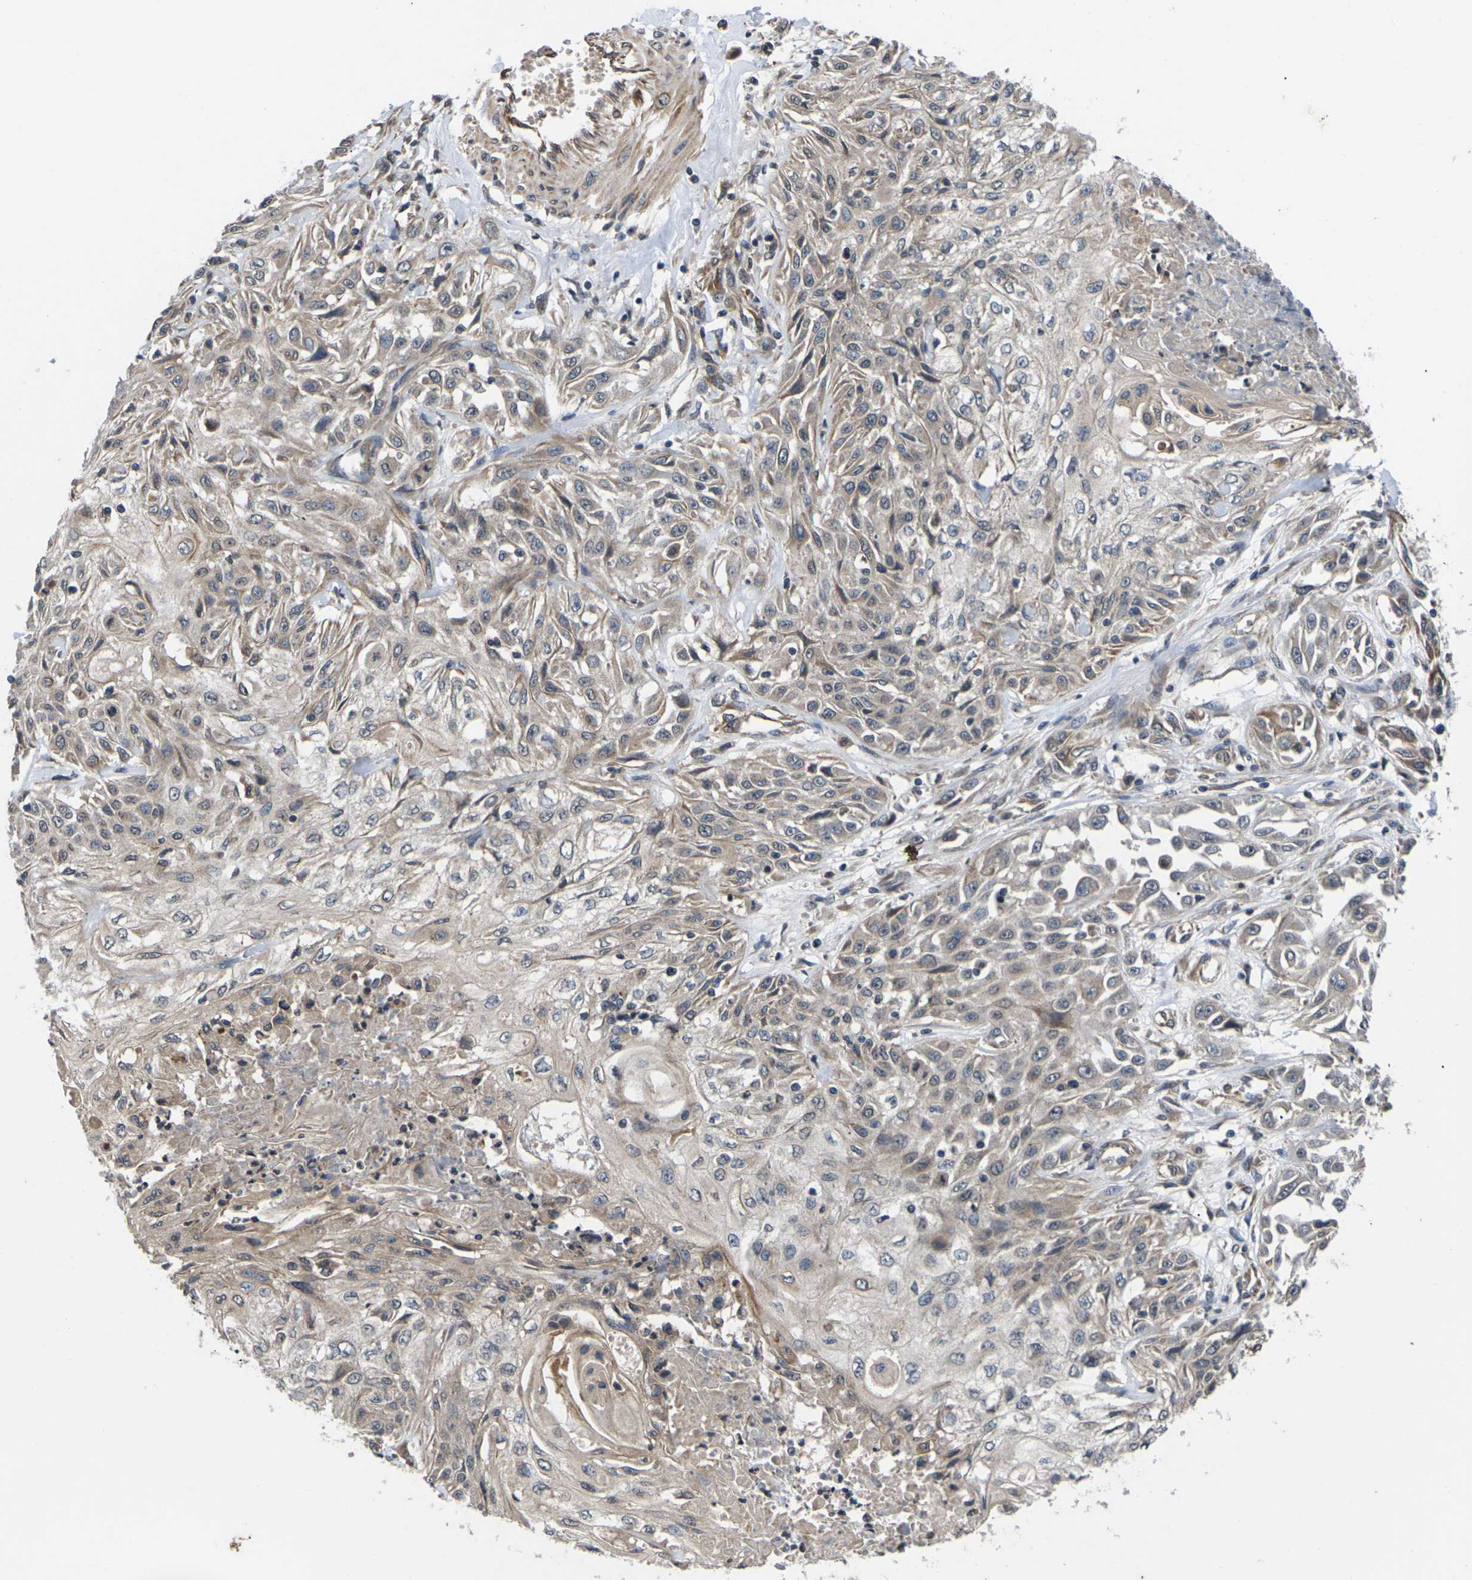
{"staining": {"intensity": "weak", "quantity": ">75%", "location": "cytoplasmic/membranous"}, "tissue": "skin cancer", "cell_type": "Tumor cells", "image_type": "cancer", "snomed": [{"axis": "morphology", "description": "Squamous cell carcinoma, NOS"}, {"axis": "topography", "description": "Skin"}], "caption": "Protein positivity by IHC displays weak cytoplasmic/membranous staining in approximately >75% of tumor cells in skin squamous cell carcinoma. (Stains: DAB in brown, nuclei in blue, Microscopy: brightfield microscopy at high magnification).", "gene": "DKK2", "patient": {"sex": "male", "age": 75}}